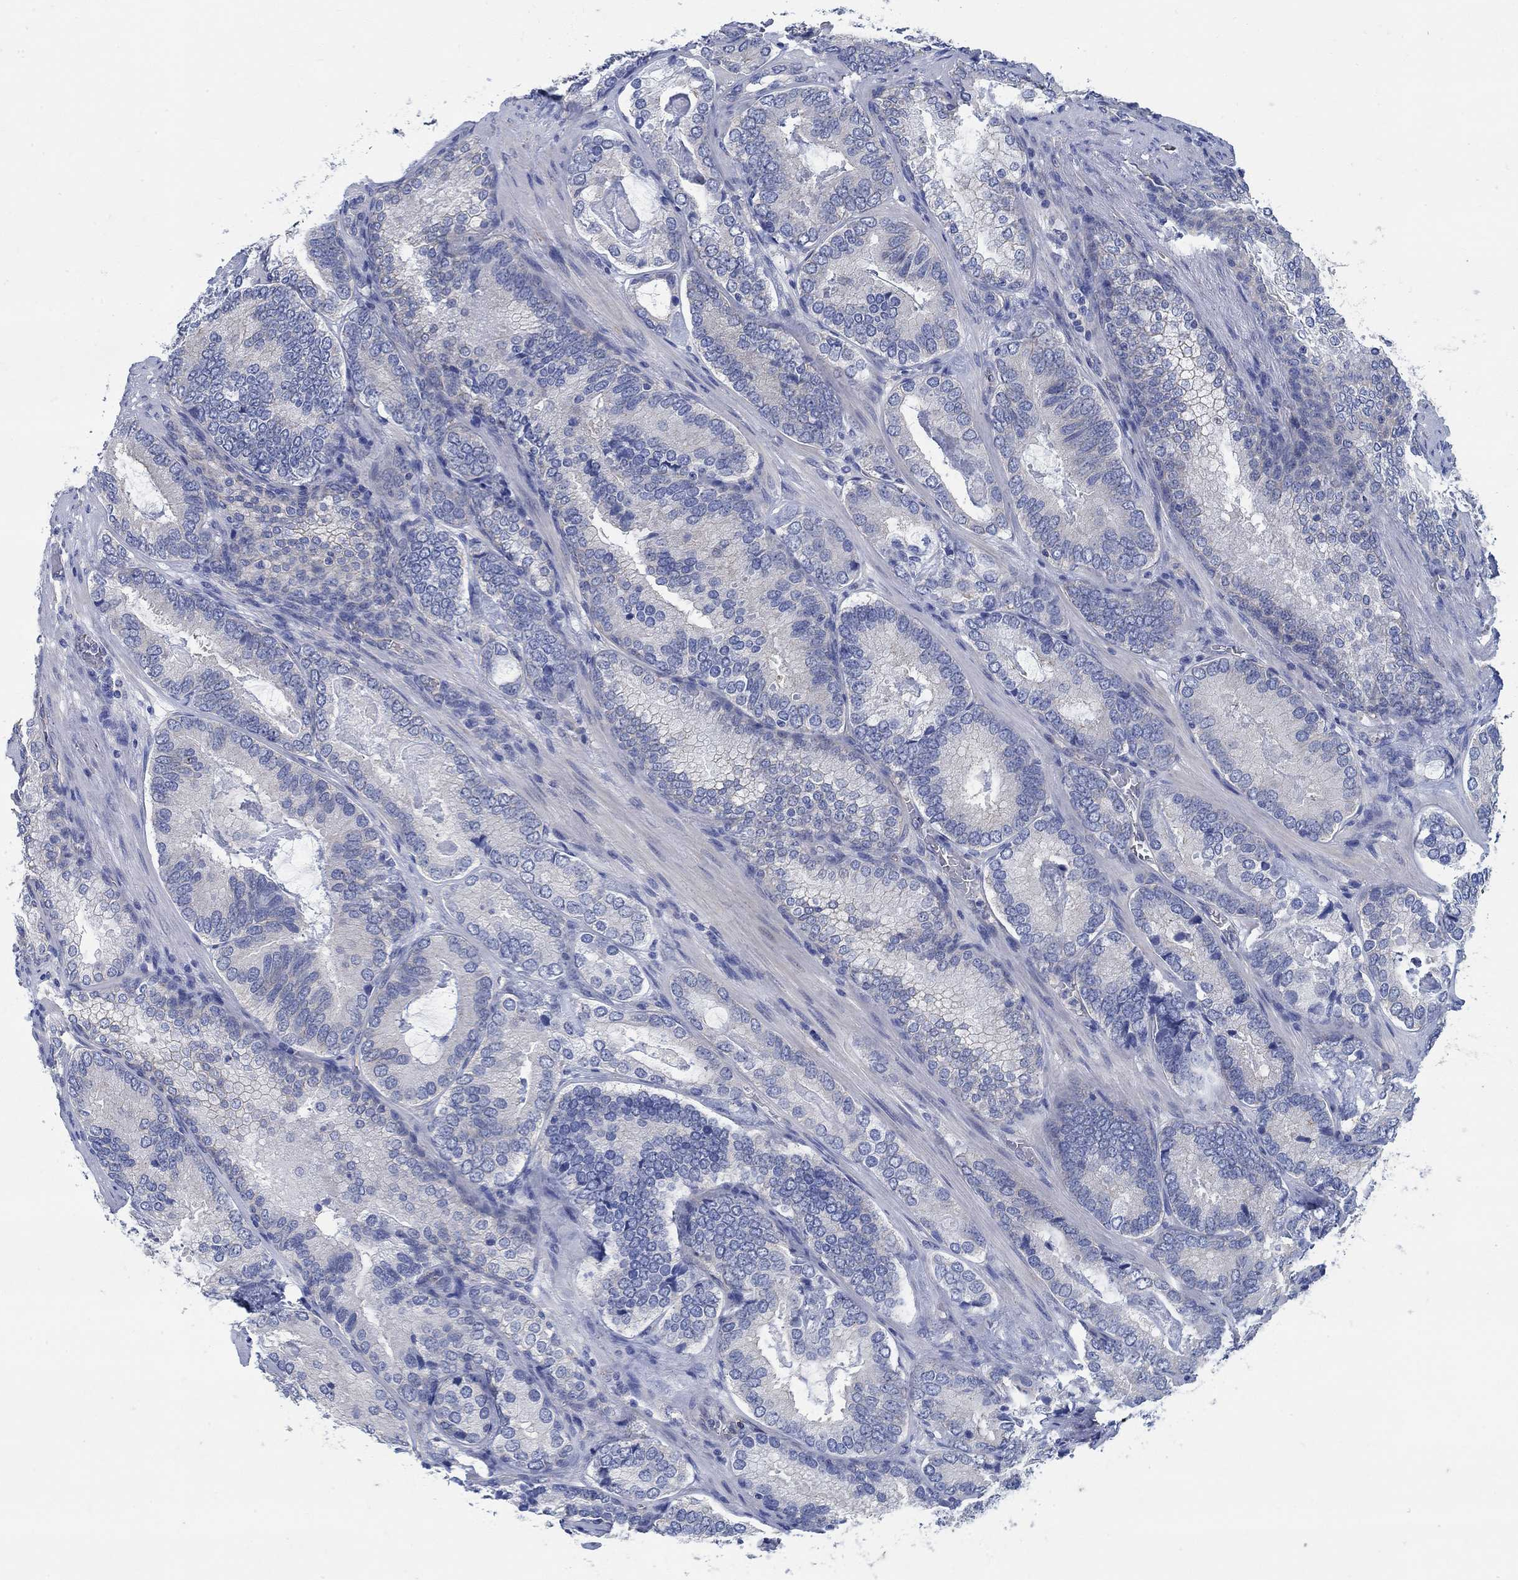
{"staining": {"intensity": "negative", "quantity": "none", "location": "none"}, "tissue": "prostate cancer", "cell_type": "Tumor cells", "image_type": "cancer", "snomed": [{"axis": "morphology", "description": "Adenocarcinoma, Low grade"}, {"axis": "topography", "description": "Prostate"}], "caption": "Micrograph shows no significant protein expression in tumor cells of low-grade adenocarcinoma (prostate).", "gene": "TMEM198", "patient": {"sex": "male", "age": 60}}